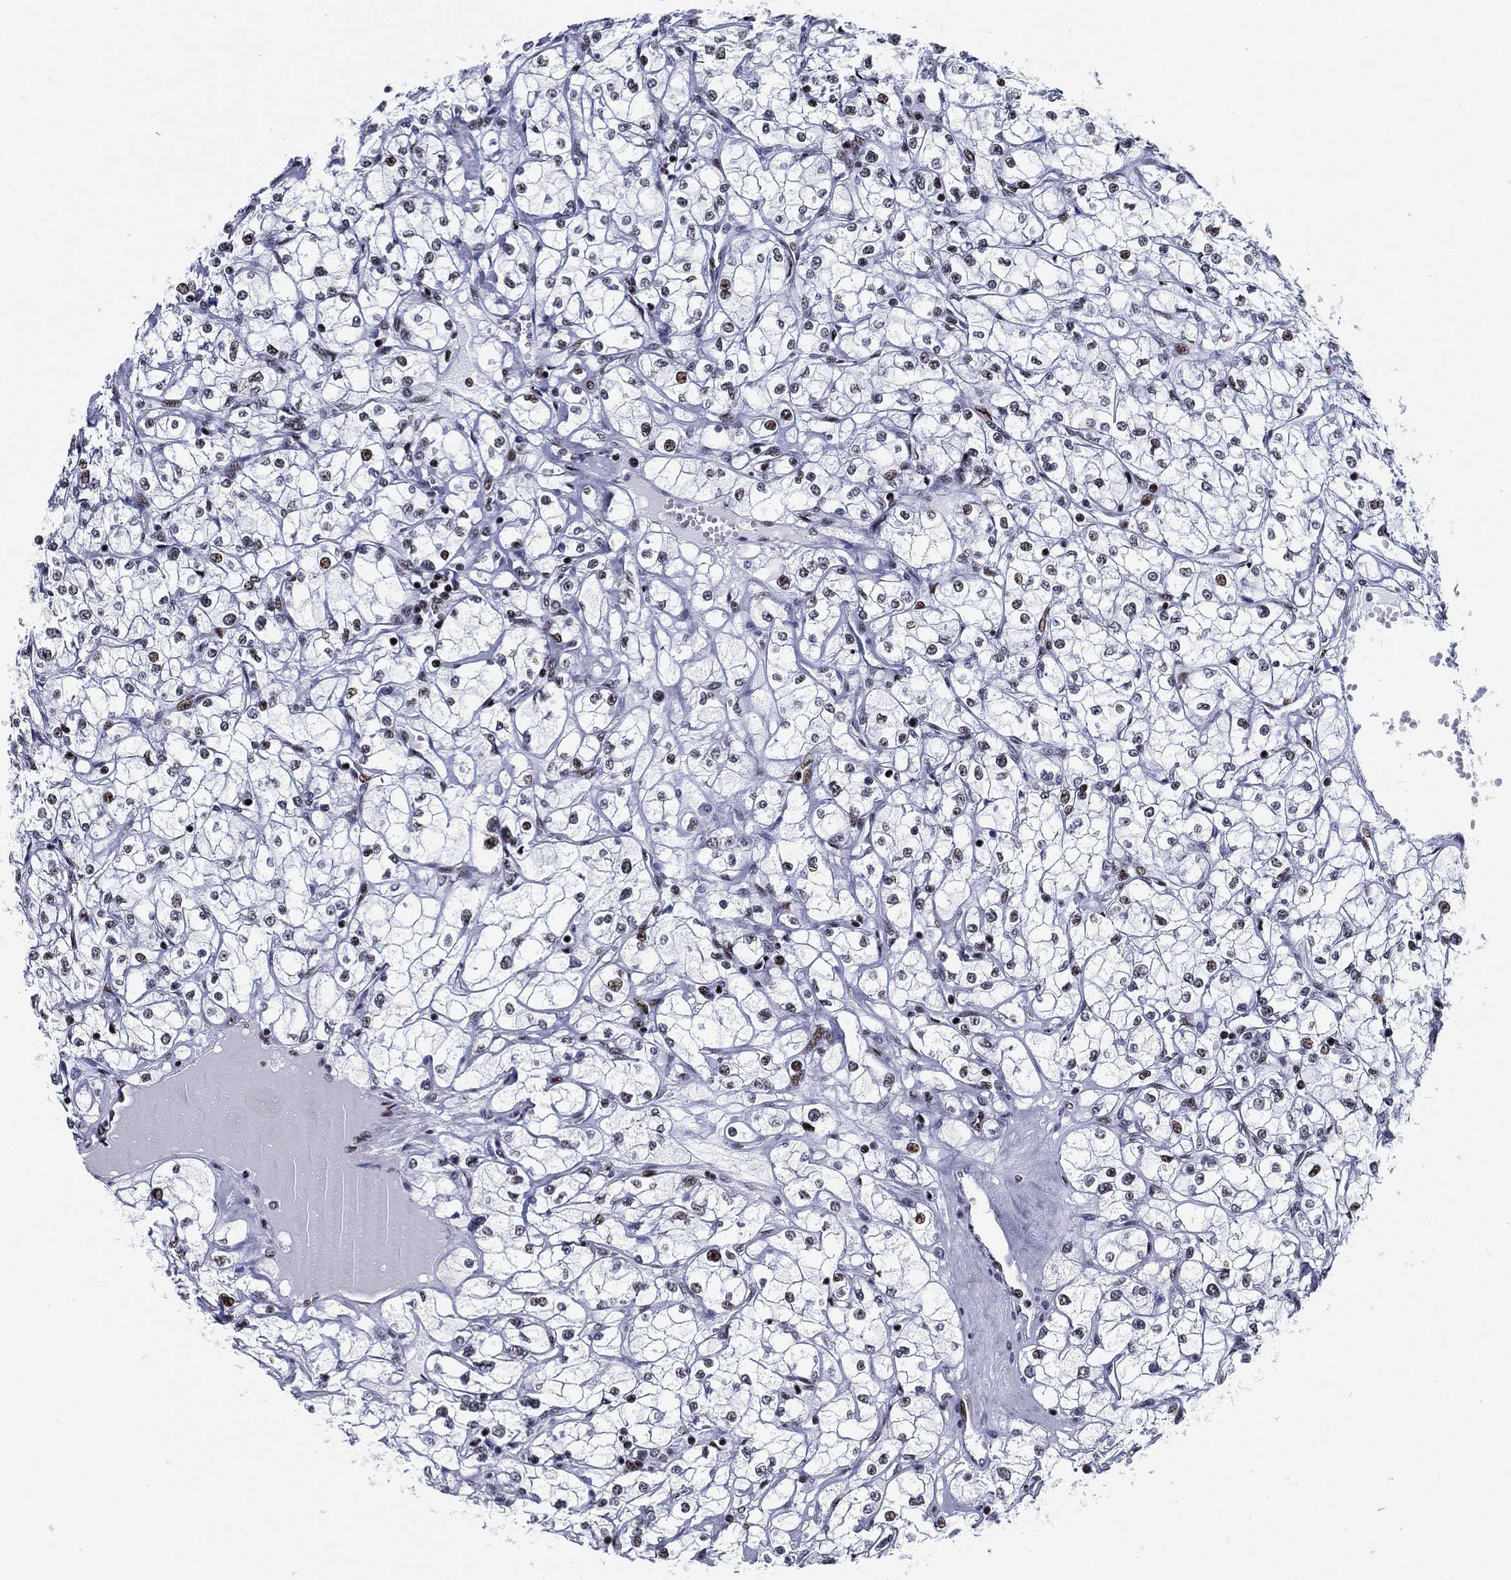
{"staining": {"intensity": "moderate", "quantity": "<25%", "location": "nuclear"}, "tissue": "renal cancer", "cell_type": "Tumor cells", "image_type": "cancer", "snomed": [{"axis": "morphology", "description": "Adenocarcinoma, NOS"}, {"axis": "topography", "description": "Kidney"}], "caption": "Renal adenocarcinoma tissue exhibits moderate nuclear staining in about <25% of tumor cells", "gene": "CYB561D2", "patient": {"sex": "male", "age": 67}}